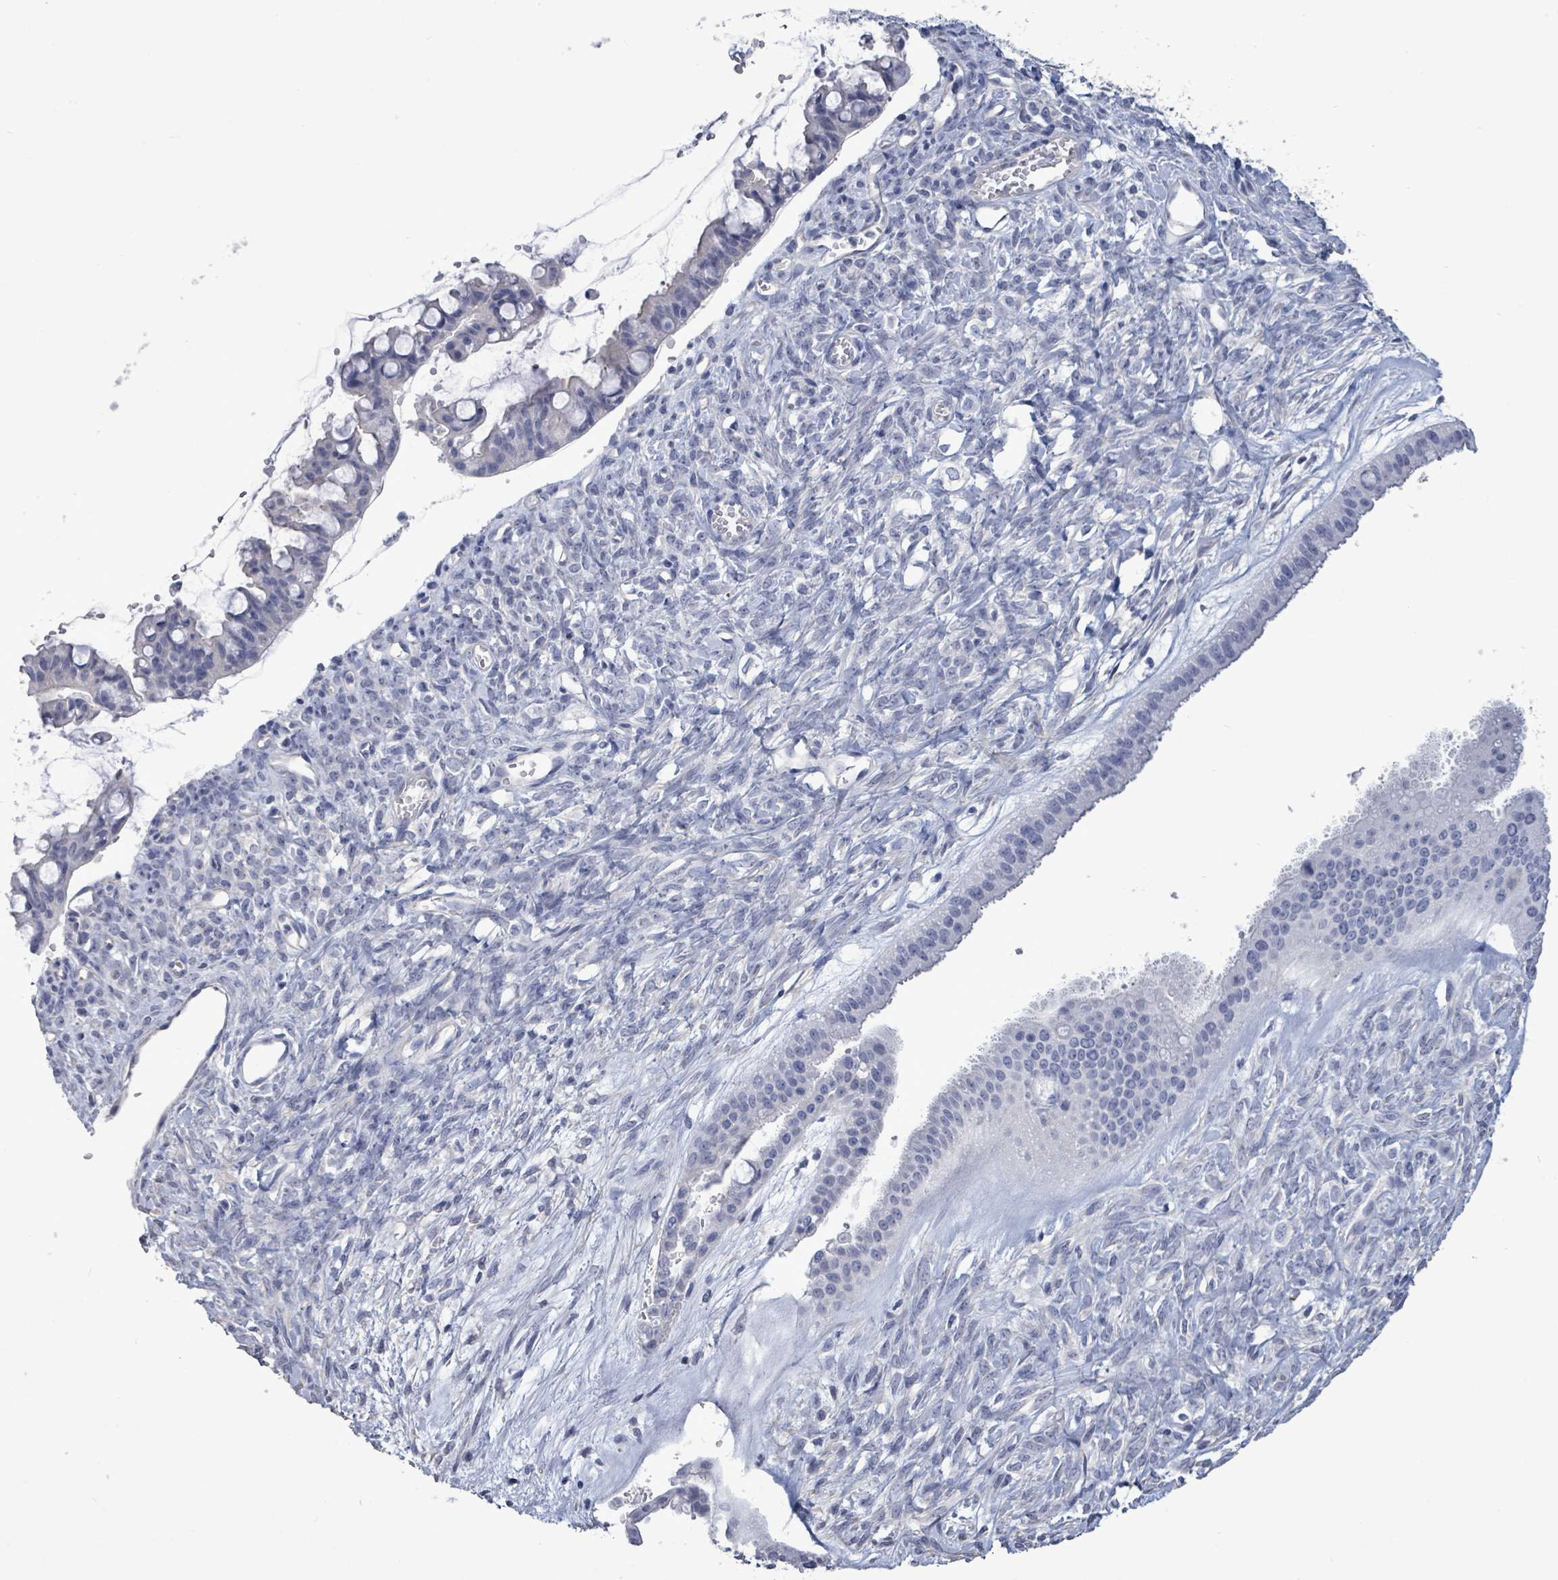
{"staining": {"intensity": "negative", "quantity": "none", "location": "none"}, "tissue": "ovarian cancer", "cell_type": "Tumor cells", "image_type": "cancer", "snomed": [{"axis": "morphology", "description": "Cystadenocarcinoma, mucinous, NOS"}, {"axis": "topography", "description": "Ovary"}], "caption": "Immunohistochemistry photomicrograph of neoplastic tissue: ovarian mucinous cystadenocarcinoma stained with DAB (3,3'-diaminobenzidine) demonstrates no significant protein positivity in tumor cells. Brightfield microscopy of immunohistochemistry stained with DAB (3,3'-diaminobenzidine) (brown) and hematoxylin (blue), captured at high magnification.", "gene": "CT45A5", "patient": {"sex": "female", "age": 73}}